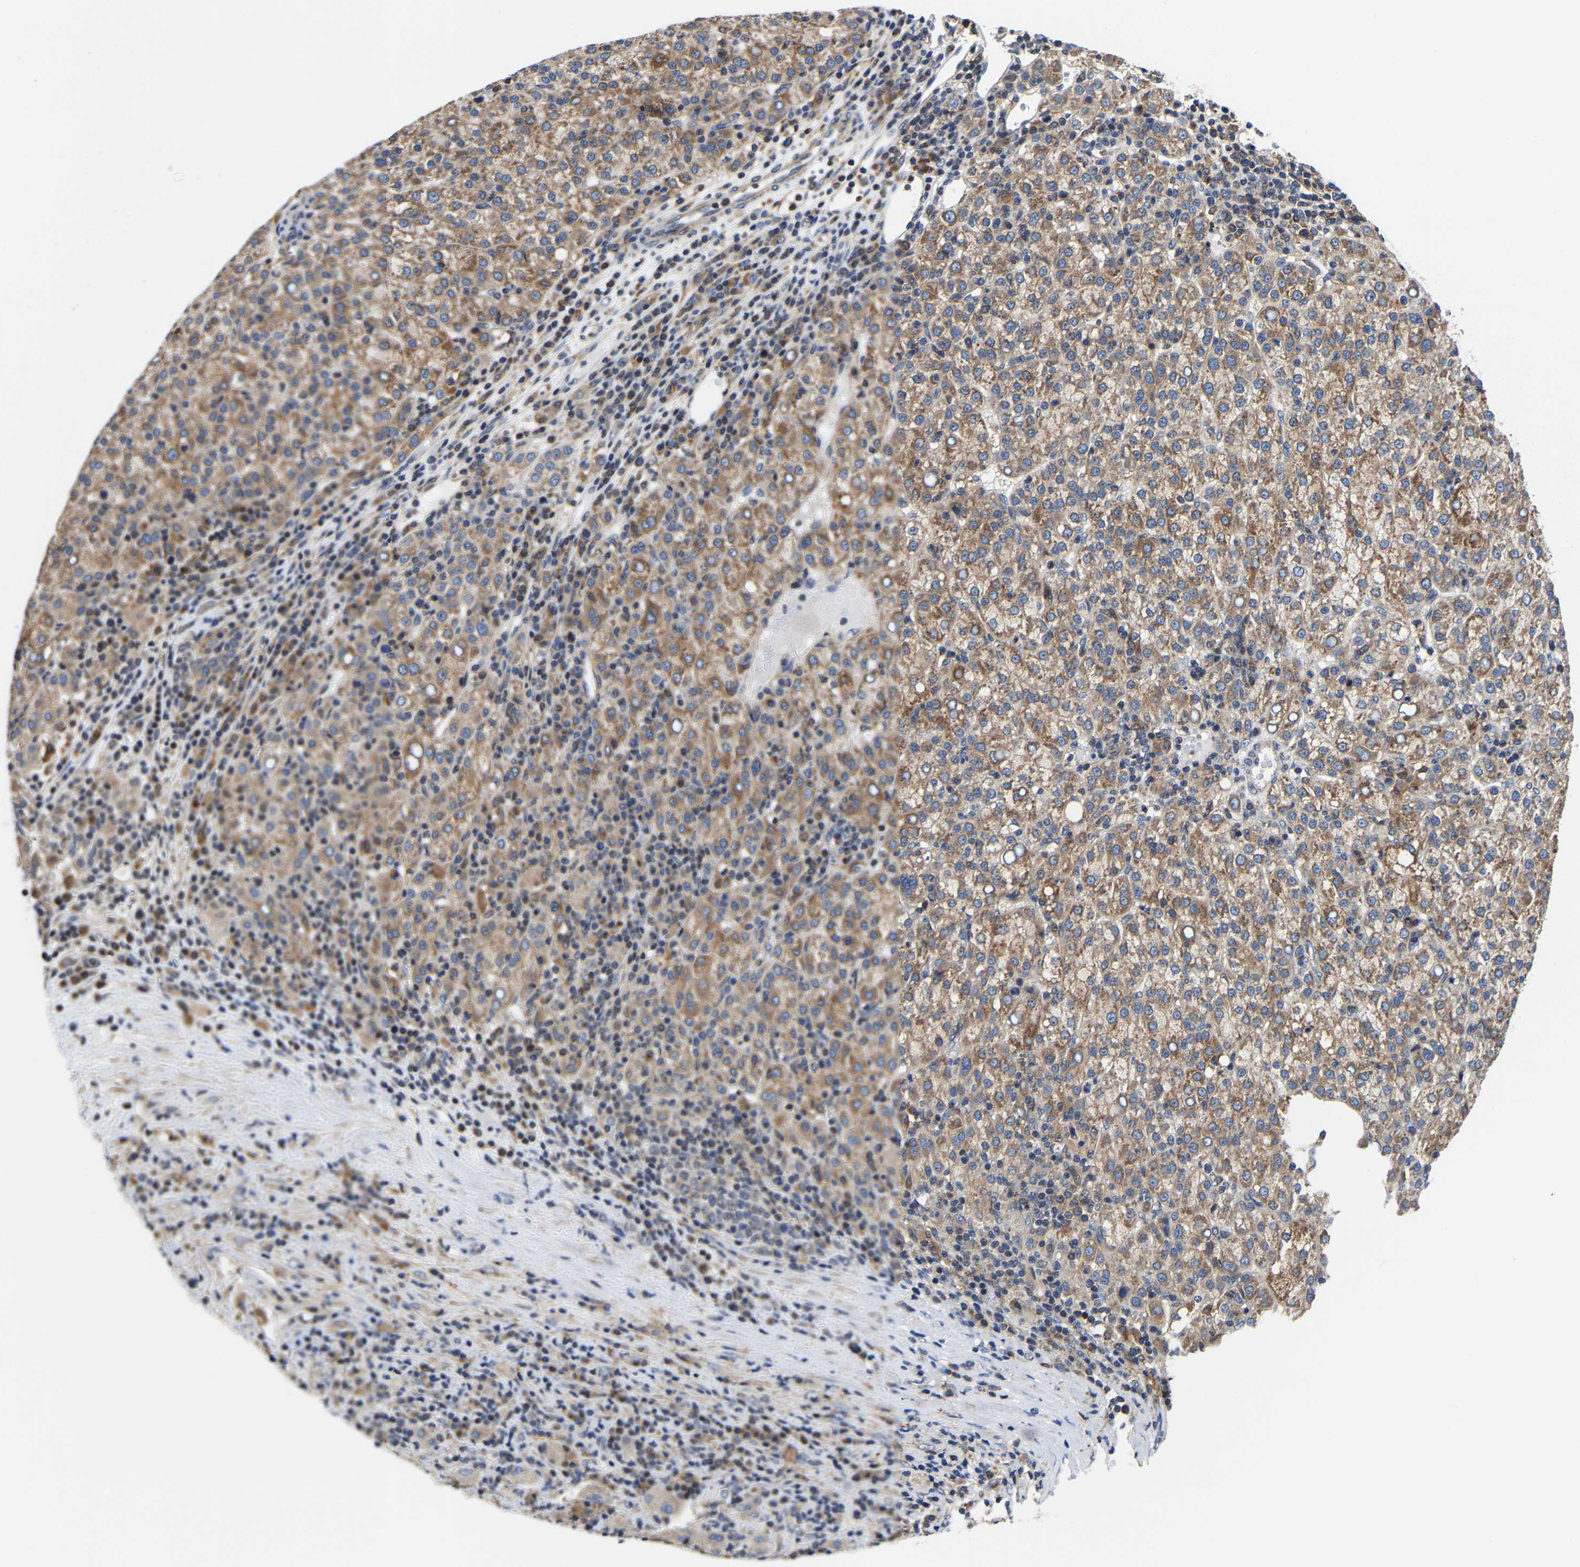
{"staining": {"intensity": "moderate", "quantity": ">75%", "location": "cytoplasmic/membranous"}, "tissue": "liver cancer", "cell_type": "Tumor cells", "image_type": "cancer", "snomed": [{"axis": "morphology", "description": "Carcinoma, Hepatocellular, NOS"}, {"axis": "topography", "description": "Liver"}], "caption": "A high-resolution photomicrograph shows immunohistochemistry staining of liver cancer (hepatocellular carcinoma), which reveals moderate cytoplasmic/membranous expression in approximately >75% of tumor cells.", "gene": "PFKFB3", "patient": {"sex": "female", "age": 58}}